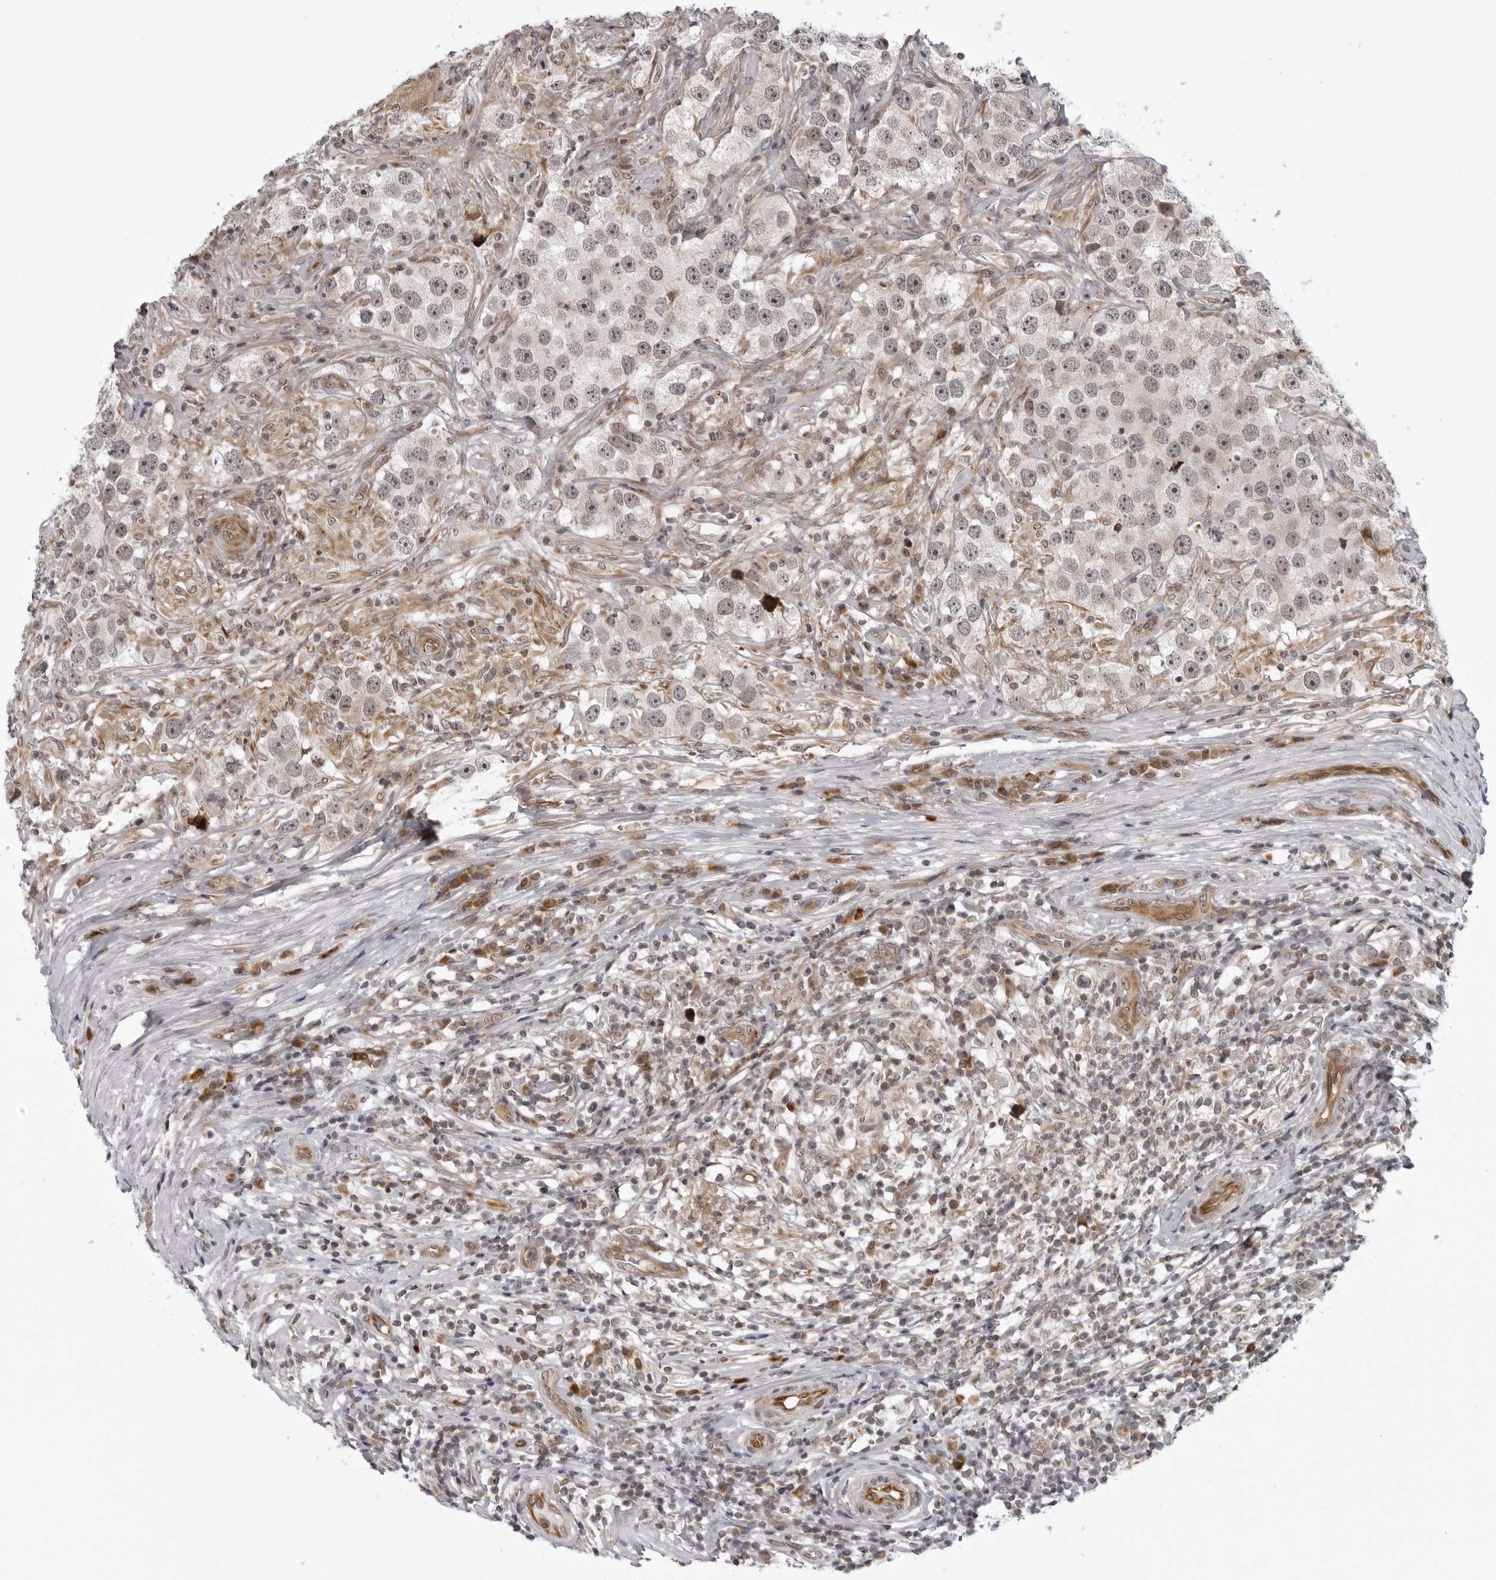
{"staining": {"intensity": "negative", "quantity": "none", "location": "none"}, "tissue": "testis cancer", "cell_type": "Tumor cells", "image_type": "cancer", "snomed": [{"axis": "morphology", "description": "Seminoma, NOS"}, {"axis": "topography", "description": "Testis"}], "caption": "IHC of seminoma (testis) shows no positivity in tumor cells.", "gene": "GCSAML", "patient": {"sex": "male", "age": 49}}